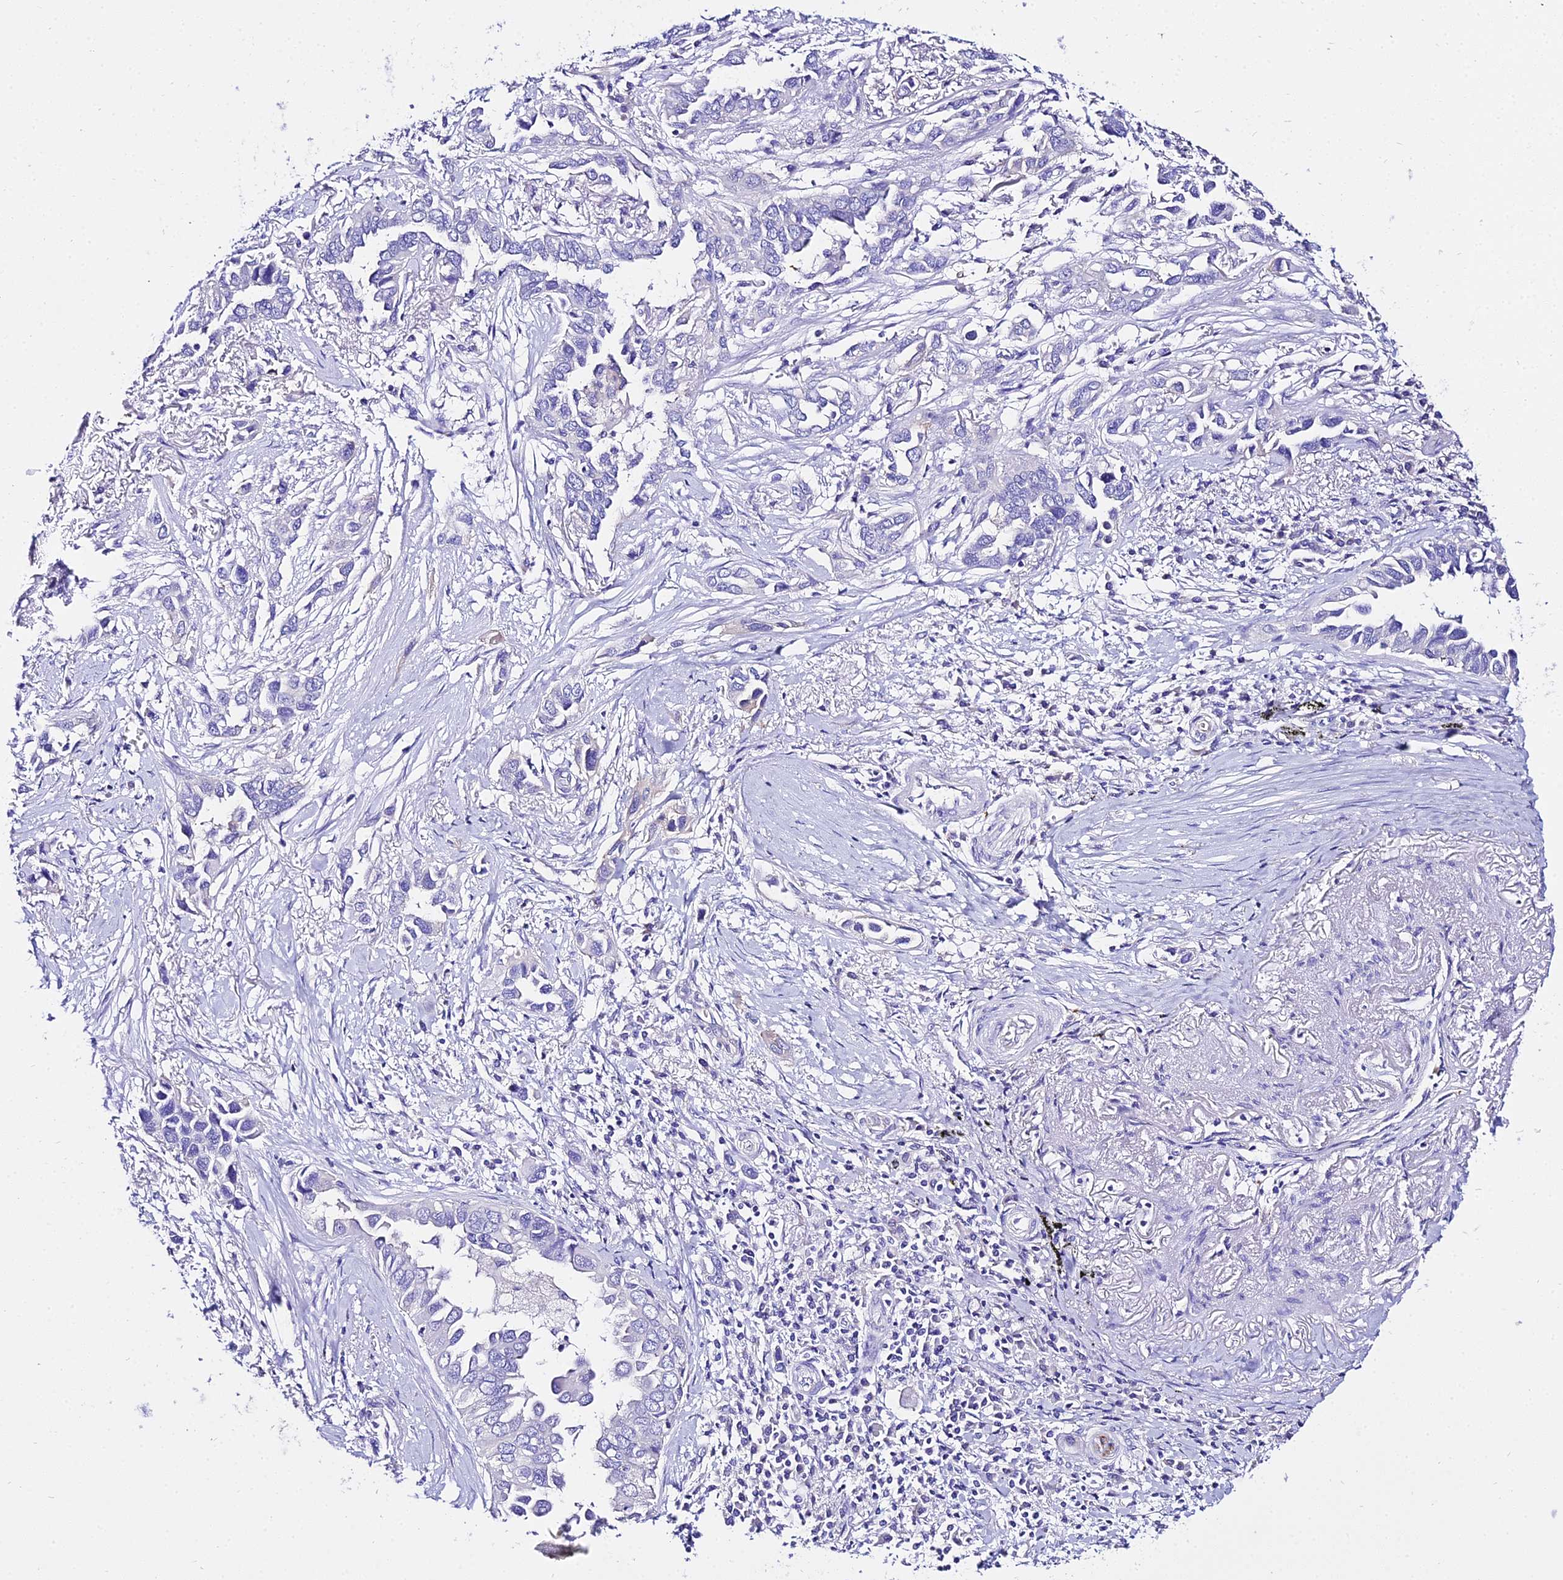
{"staining": {"intensity": "negative", "quantity": "none", "location": "none"}, "tissue": "lung cancer", "cell_type": "Tumor cells", "image_type": "cancer", "snomed": [{"axis": "morphology", "description": "Adenocarcinoma, NOS"}, {"axis": "topography", "description": "Lung"}], "caption": "Photomicrograph shows no protein positivity in tumor cells of lung cancer (adenocarcinoma) tissue.", "gene": "TUBA3D", "patient": {"sex": "female", "age": 76}}